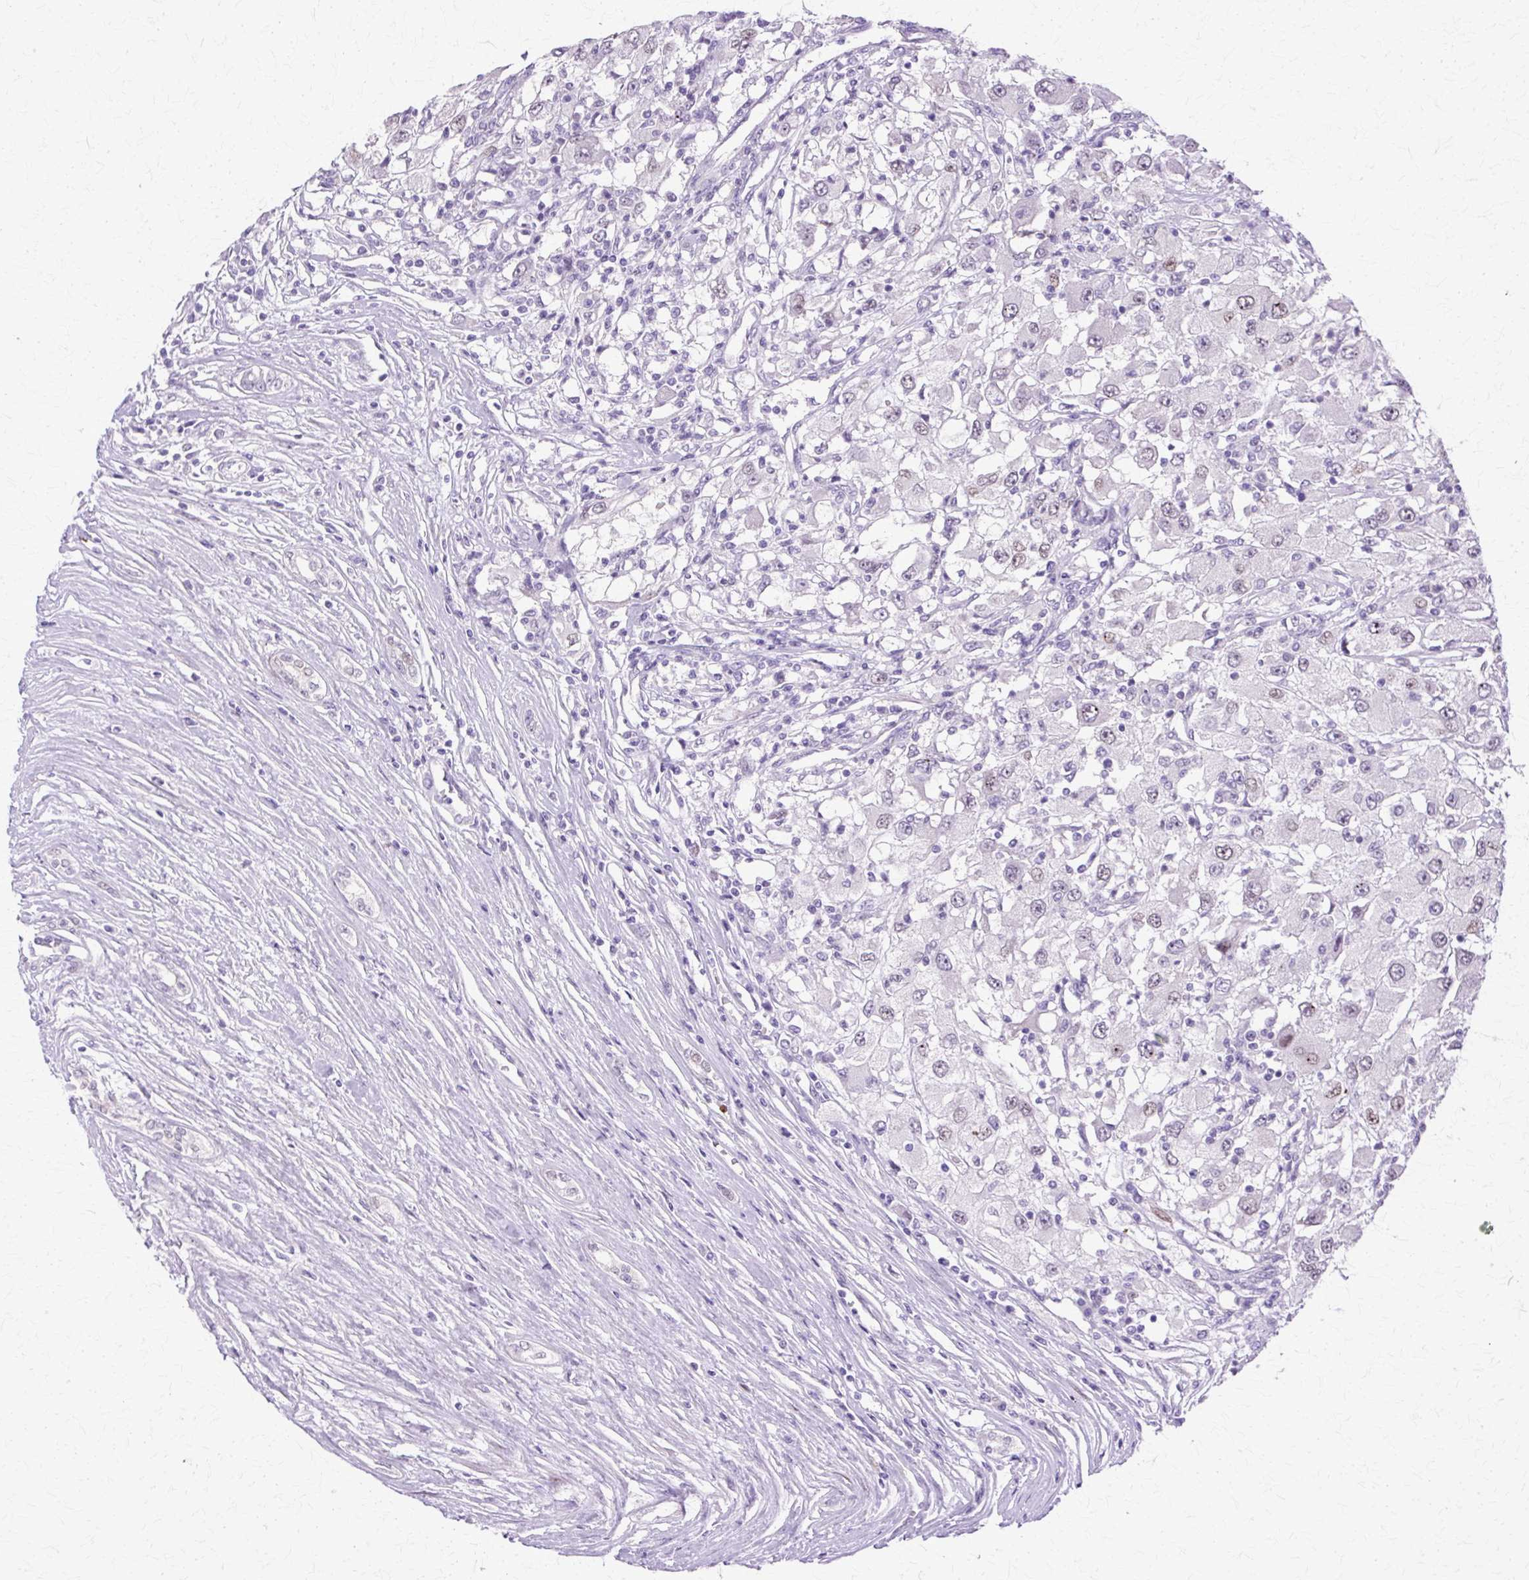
{"staining": {"intensity": "weak", "quantity": "<25%", "location": "nuclear"}, "tissue": "renal cancer", "cell_type": "Tumor cells", "image_type": "cancer", "snomed": [{"axis": "morphology", "description": "Adenocarcinoma, NOS"}, {"axis": "topography", "description": "Kidney"}], "caption": "Tumor cells show no significant protein expression in renal cancer. Nuclei are stained in blue.", "gene": "HSPA8", "patient": {"sex": "female", "age": 67}}